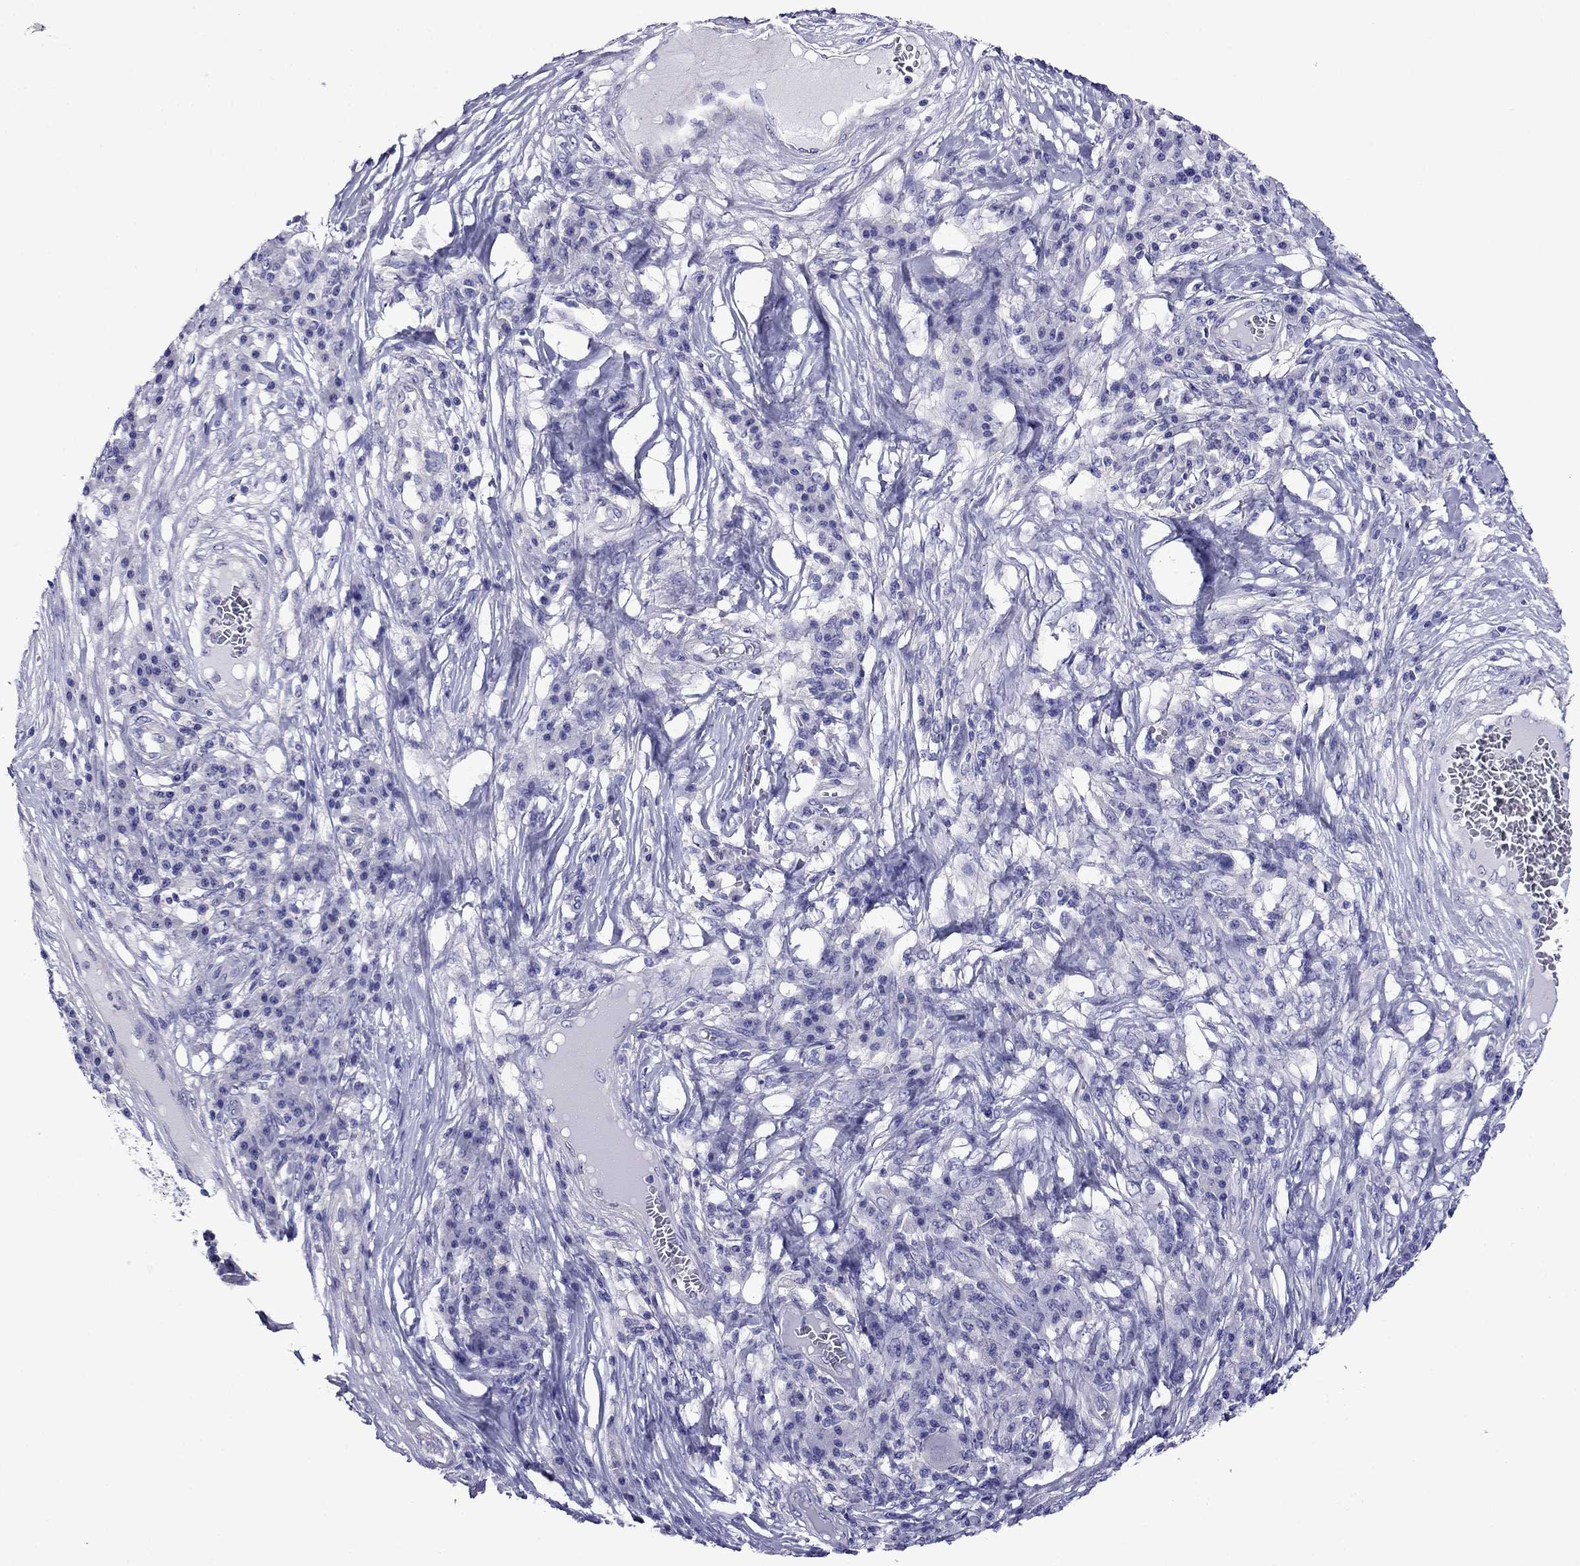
{"staining": {"intensity": "negative", "quantity": "none", "location": "none"}, "tissue": "melanoma", "cell_type": "Tumor cells", "image_type": "cancer", "snomed": [{"axis": "morphology", "description": "Malignant melanoma, NOS"}, {"axis": "topography", "description": "Skin"}], "caption": "Immunohistochemical staining of malignant melanoma reveals no significant expression in tumor cells.", "gene": "SCG2", "patient": {"sex": "male", "age": 53}}